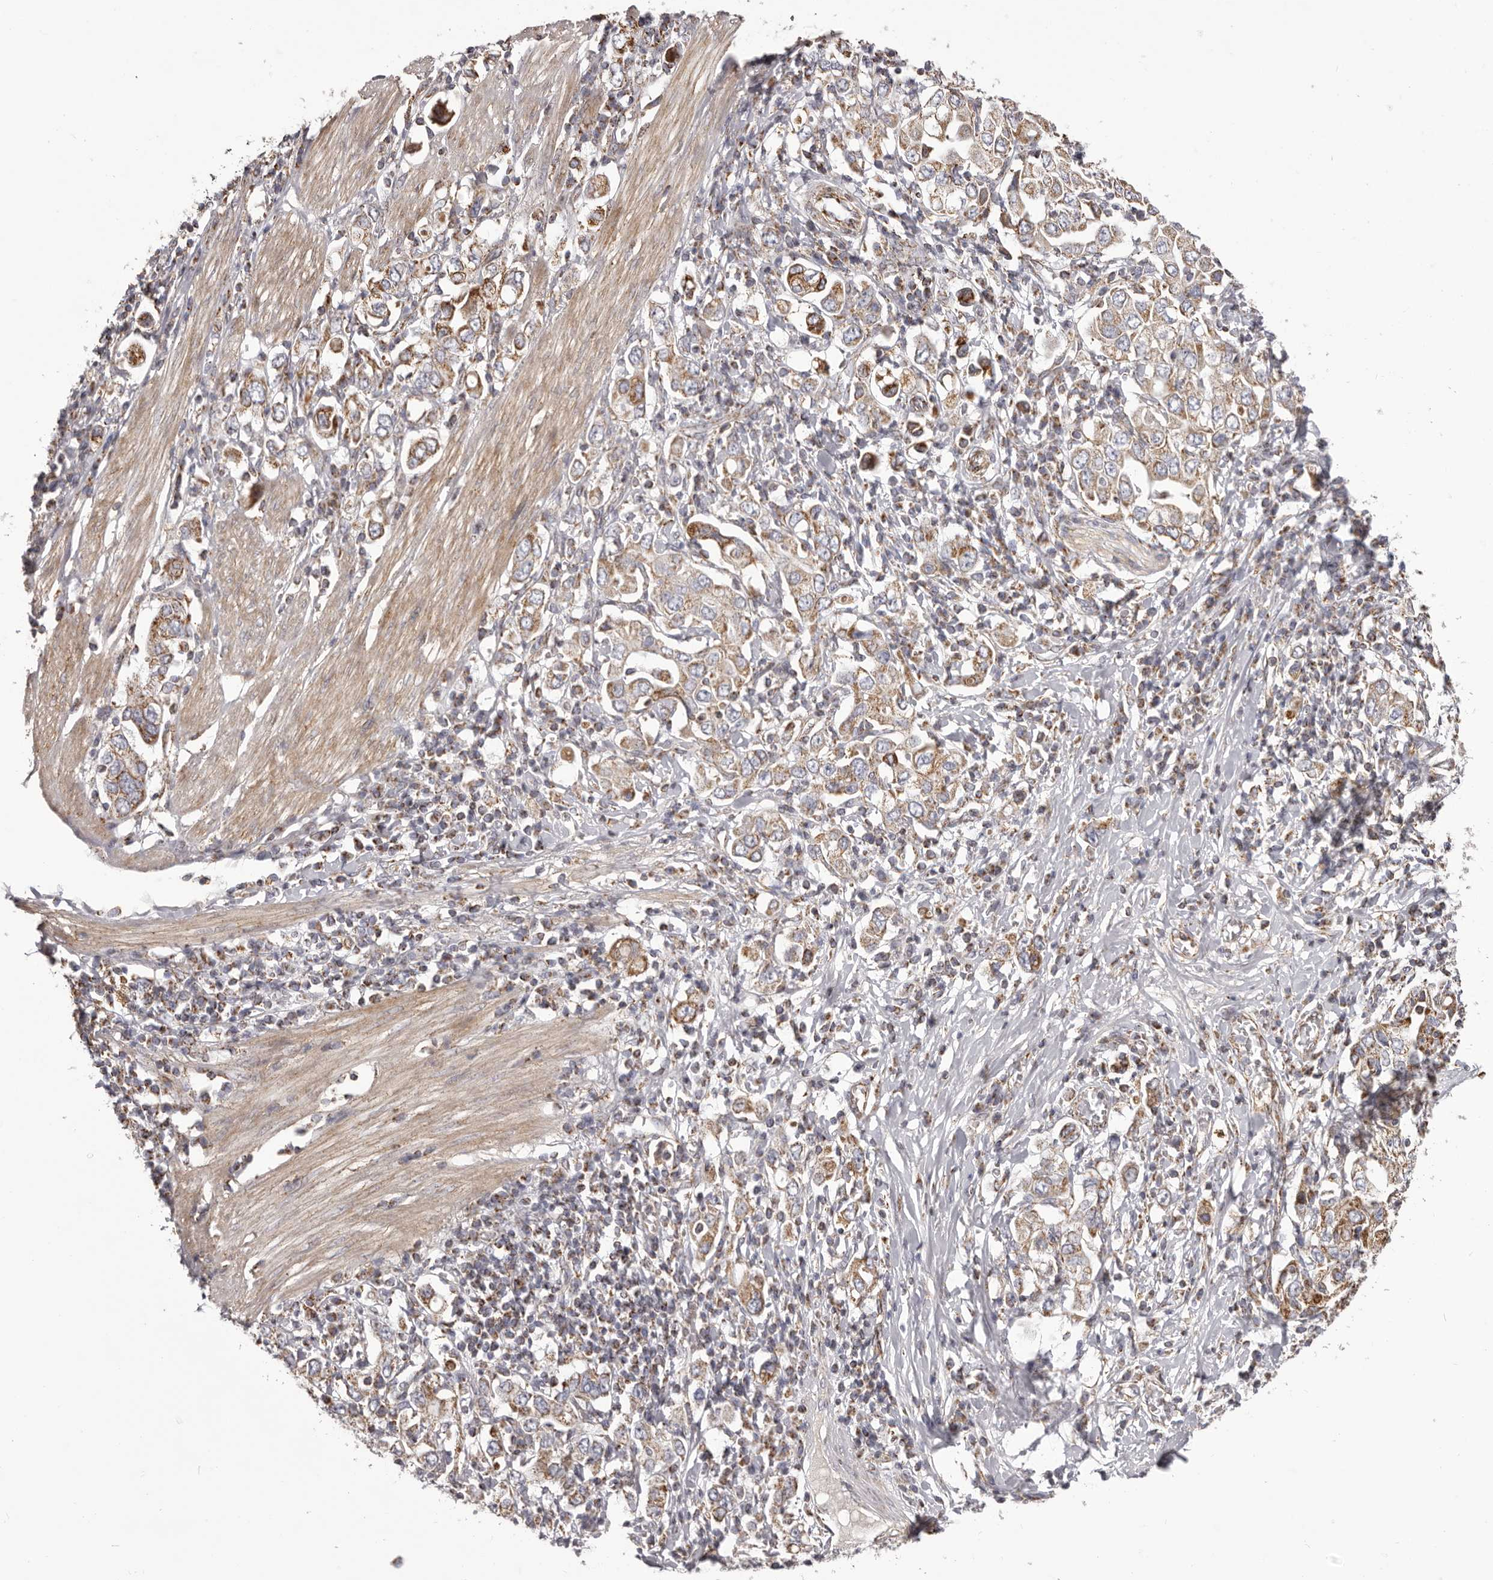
{"staining": {"intensity": "strong", "quantity": "25%-75%", "location": "cytoplasmic/membranous"}, "tissue": "stomach cancer", "cell_type": "Tumor cells", "image_type": "cancer", "snomed": [{"axis": "morphology", "description": "Adenocarcinoma, NOS"}, {"axis": "topography", "description": "Stomach, upper"}], "caption": "Brown immunohistochemical staining in stomach cancer exhibits strong cytoplasmic/membranous expression in approximately 25%-75% of tumor cells. The staining is performed using DAB (3,3'-diaminobenzidine) brown chromogen to label protein expression. The nuclei are counter-stained blue using hematoxylin.", "gene": "CHRM2", "patient": {"sex": "male", "age": 62}}